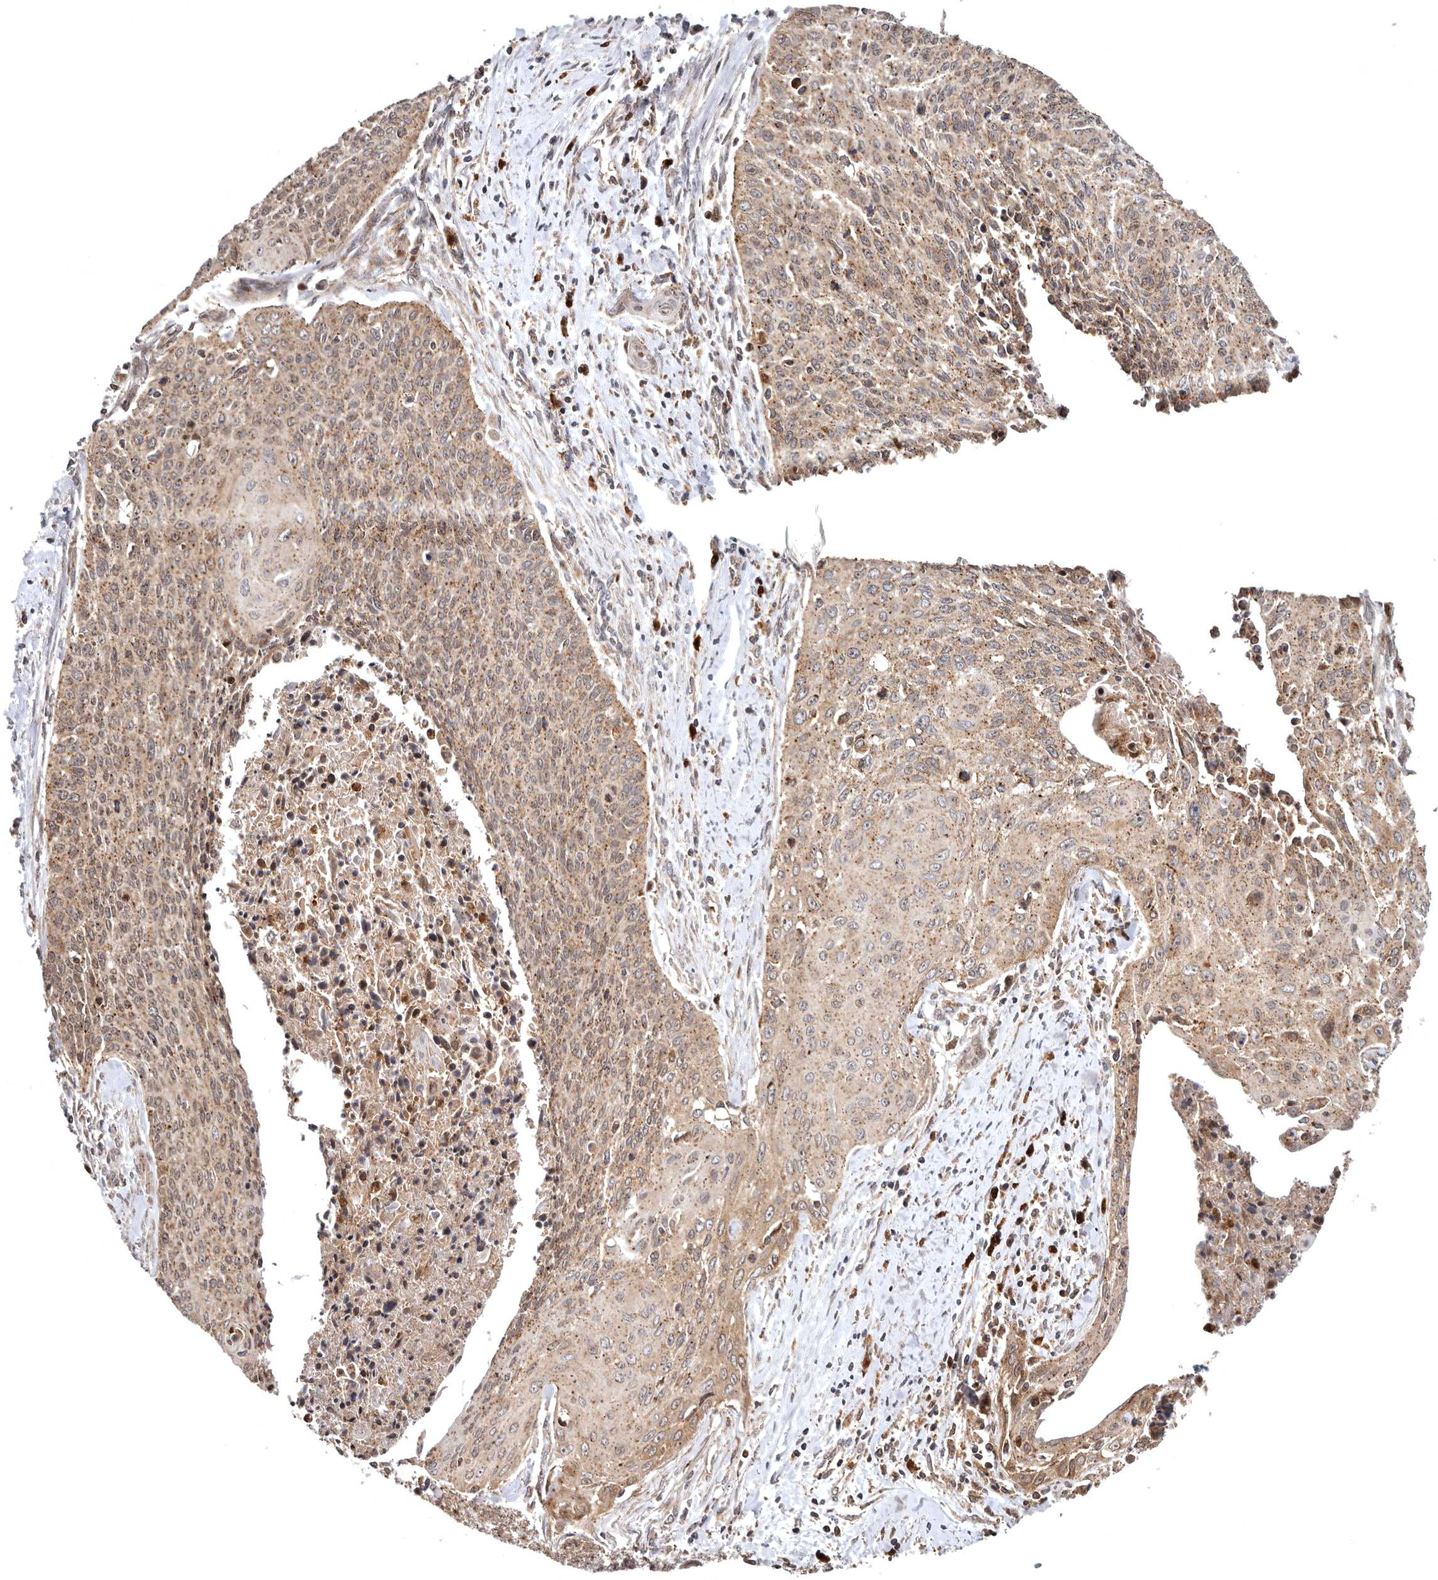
{"staining": {"intensity": "moderate", "quantity": ">75%", "location": "cytoplasmic/membranous"}, "tissue": "cervical cancer", "cell_type": "Tumor cells", "image_type": "cancer", "snomed": [{"axis": "morphology", "description": "Squamous cell carcinoma, NOS"}, {"axis": "topography", "description": "Cervix"}], "caption": "Brown immunohistochemical staining in human squamous cell carcinoma (cervical) displays moderate cytoplasmic/membranous positivity in approximately >75% of tumor cells. (Stains: DAB in brown, nuclei in blue, Microscopy: brightfield microscopy at high magnification).", "gene": "FGFR4", "patient": {"sex": "female", "age": 55}}